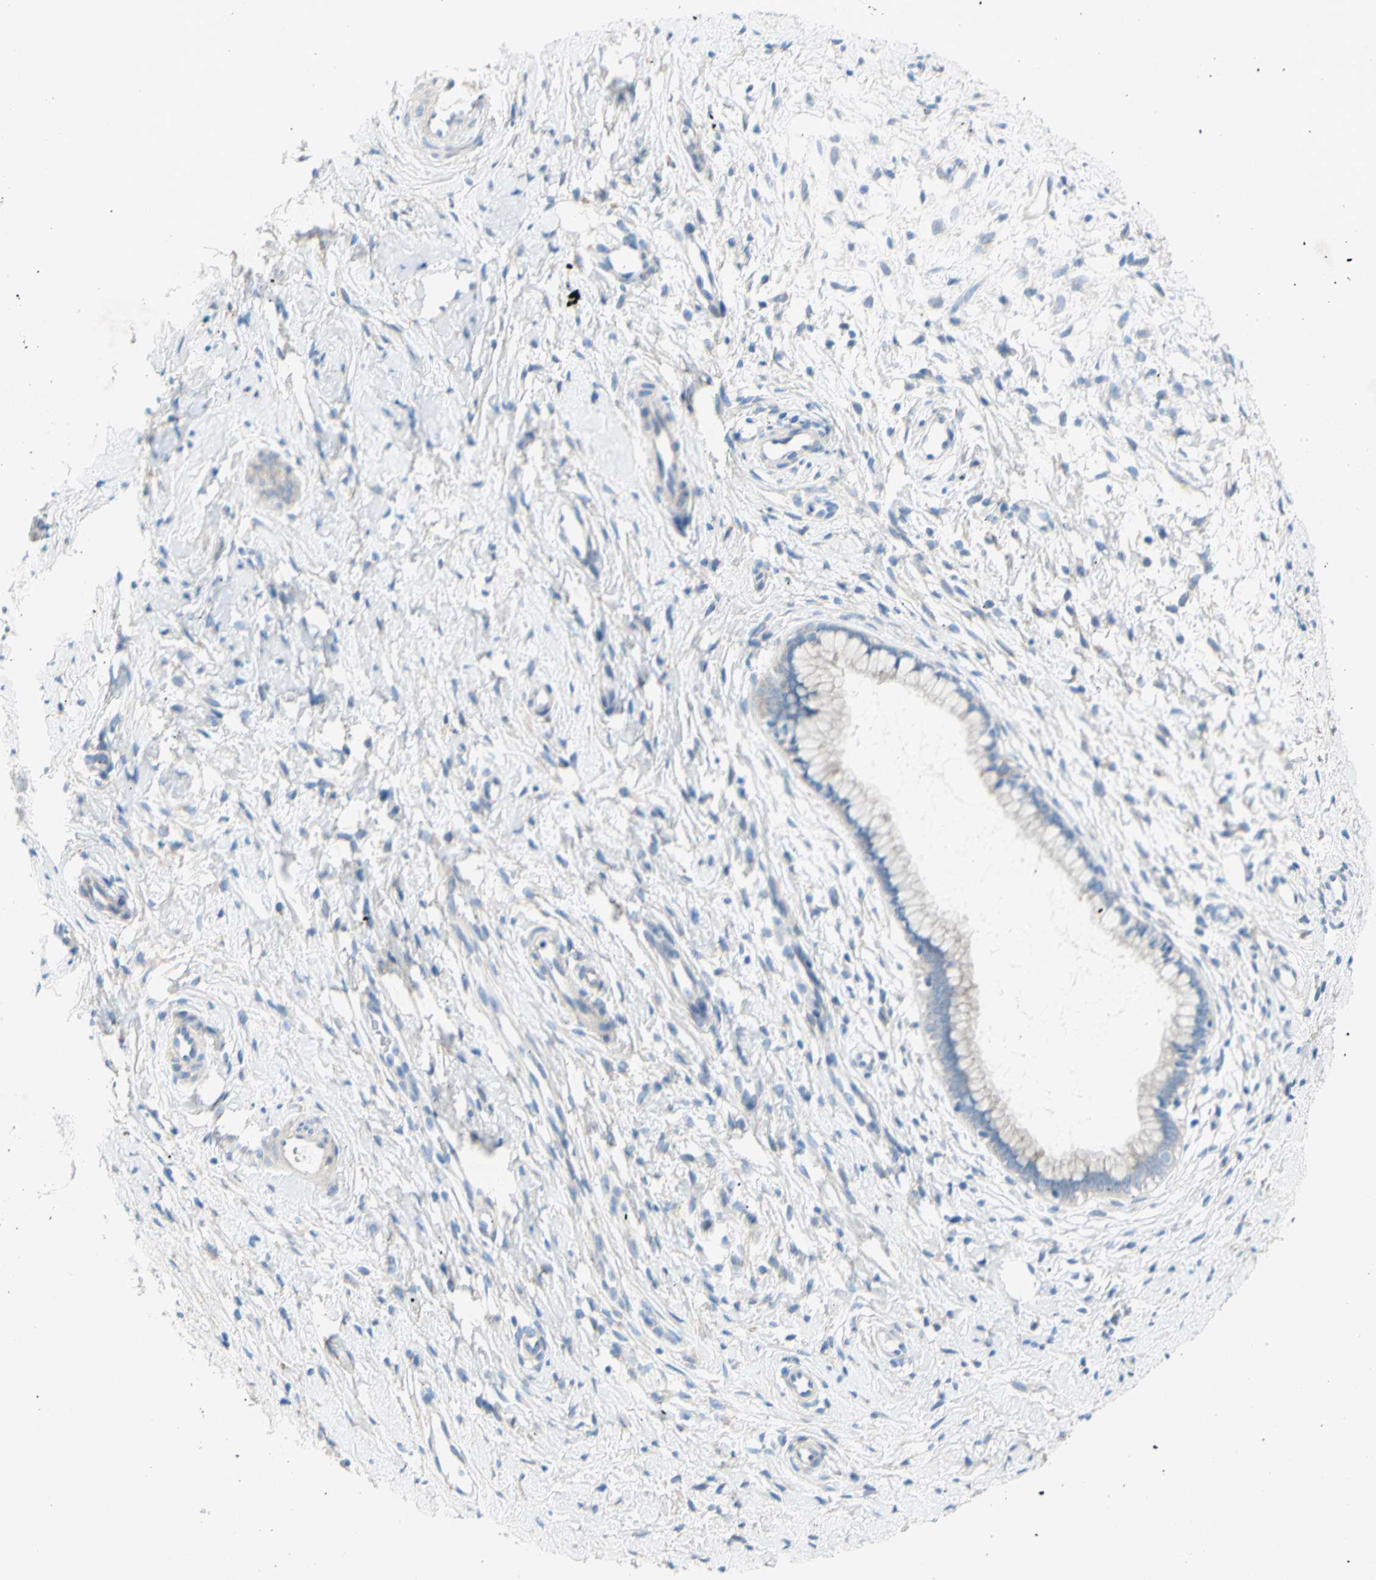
{"staining": {"intensity": "negative", "quantity": "none", "location": "none"}, "tissue": "cervix", "cell_type": "Glandular cells", "image_type": "normal", "snomed": [{"axis": "morphology", "description": "Normal tissue, NOS"}, {"axis": "topography", "description": "Cervix"}], "caption": "The photomicrograph displays no staining of glandular cells in normal cervix.", "gene": "TMIGD2", "patient": {"sex": "female", "age": 65}}